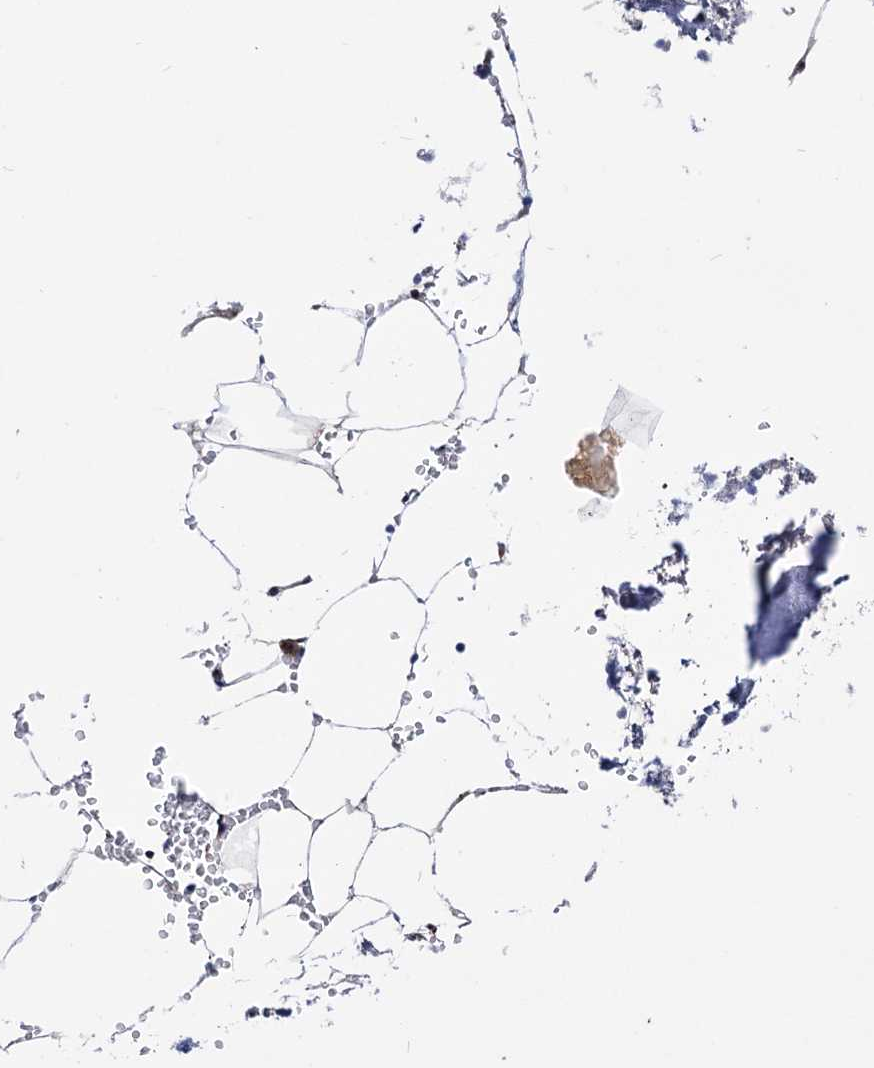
{"staining": {"intensity": "negative", "quantity": "none", "location": "none"}, "tissue": "bone marrow", "cell_type": "Hematopoietic cells", "image_type": "normal", "snomed": [{"axis": "morphology", "description": "Normal tissue, NOS"}, {"axis": "topography", "description": "Bone marrow"}], "caption": "Human bone marrow stained for a protein using immunohistochemistry exhibits no positivity in hematopoietic cells.", "gene": "C11orf96", "patient": {"sex": "male", "age": 70}}